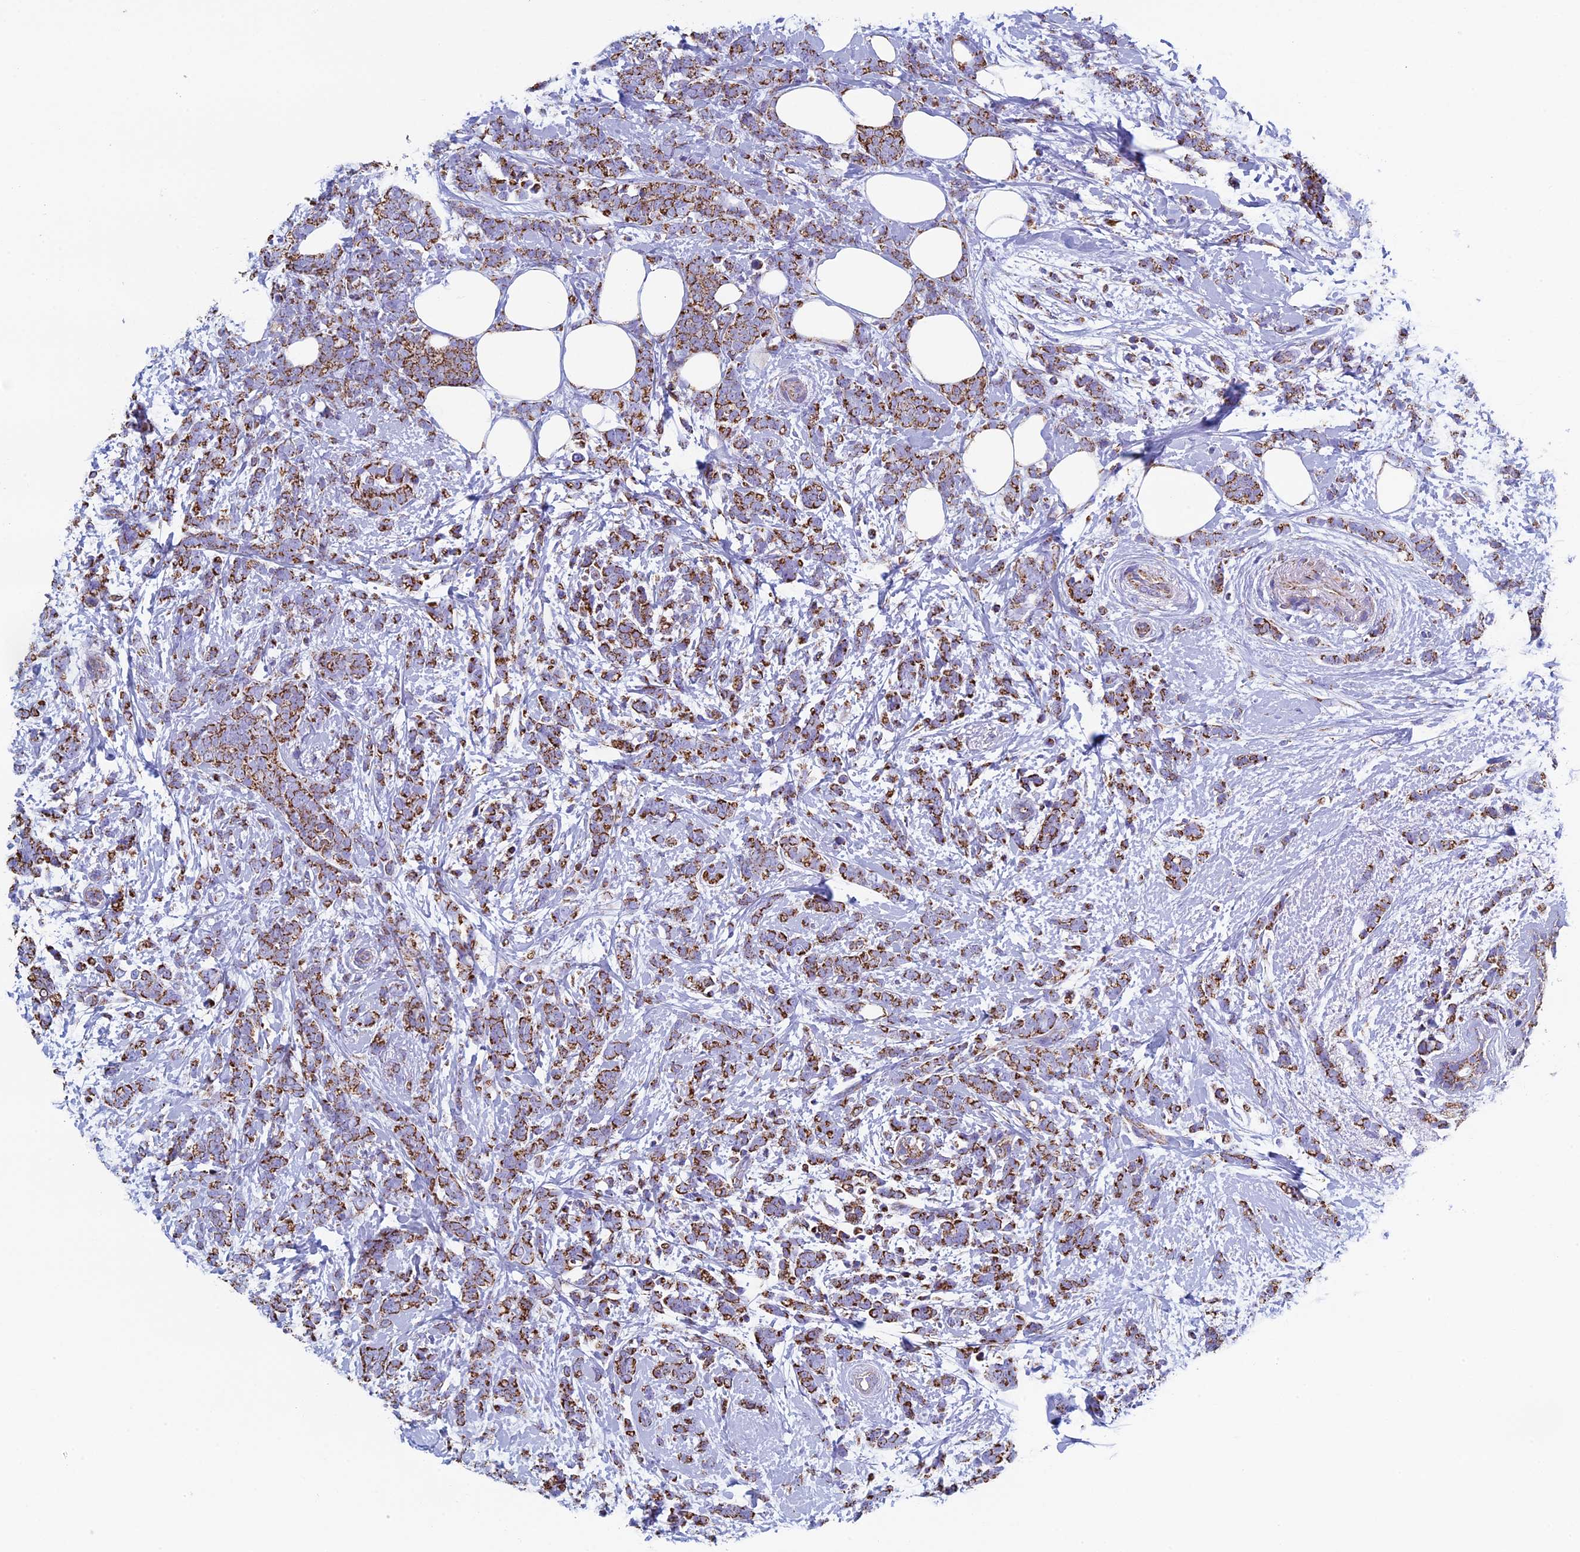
{"staining": {"intensity": "strong", "quantity": ">75%", "location": "cytoplasmic/membranous"}, "tissue": "breast cancer", "cell_type": "Tumor cells", "image_type": "cancer", "snomed": [{"axis": "morphology", "description": "Lobular carcinoma"}, {"axis": "topography", "description": "Breast"}], "caption": "Strong cytoplasmic/membranous protein positivity is present in about >75% of tumor cells in breast lobular carcinoma.", "gene": "UQCRFS1", "patient": {"sex": "female", "age": 58}}